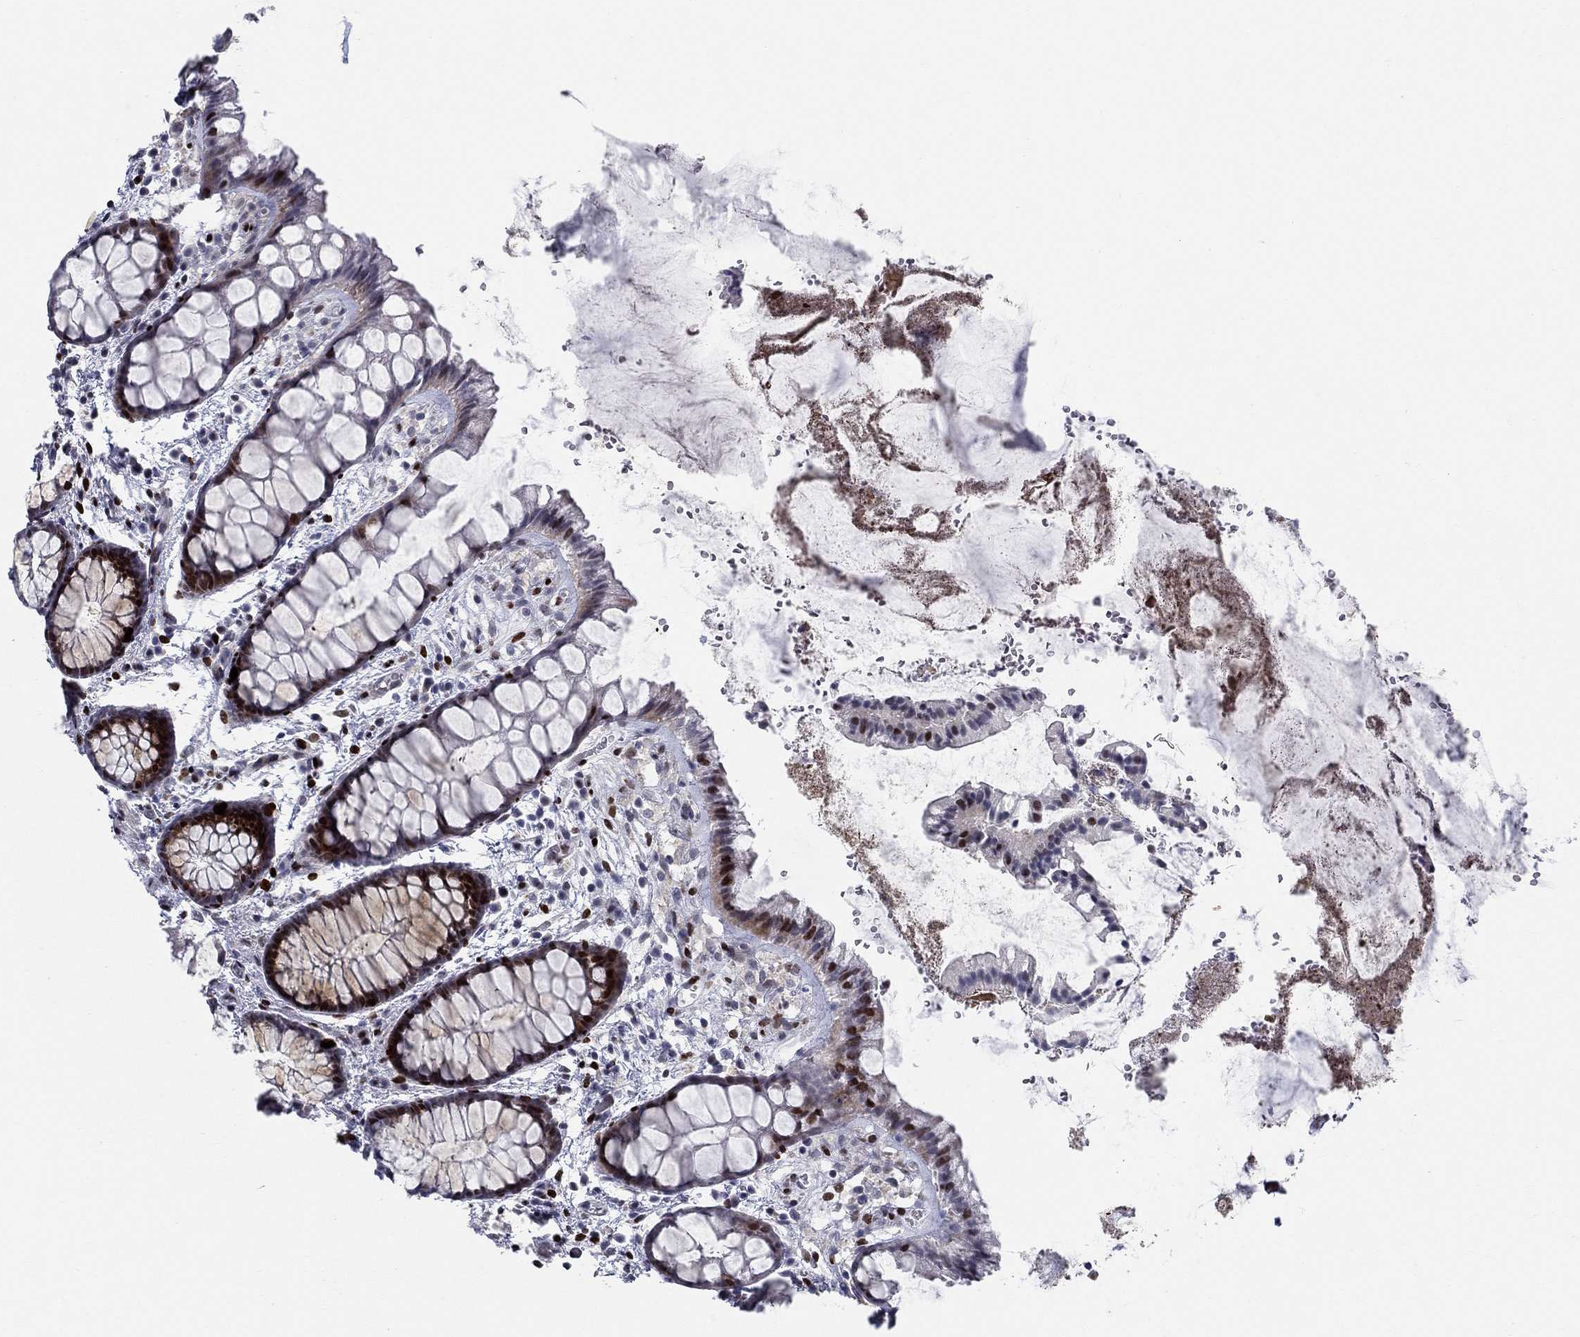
{"staining": {"intensity": "strong", "quantity": "25%-75%", "location": "nuclear"}, "tissue": "rectum", "cell_type": "Glandular cells", "image_type": "normal", "snomed": [{"axis": "morphology", "description": "Normal tissue, NOS"}, {"axis": "topography", "description": "Rectum"}], "caption": "Immunohistochemical staining of unremarkable human rectum reveals strong nuclear protein staining in approximately 25%-75% of glandular cells.", "gene": "RAPGEF5", "patient": {"sex": "female", "age": 62}}